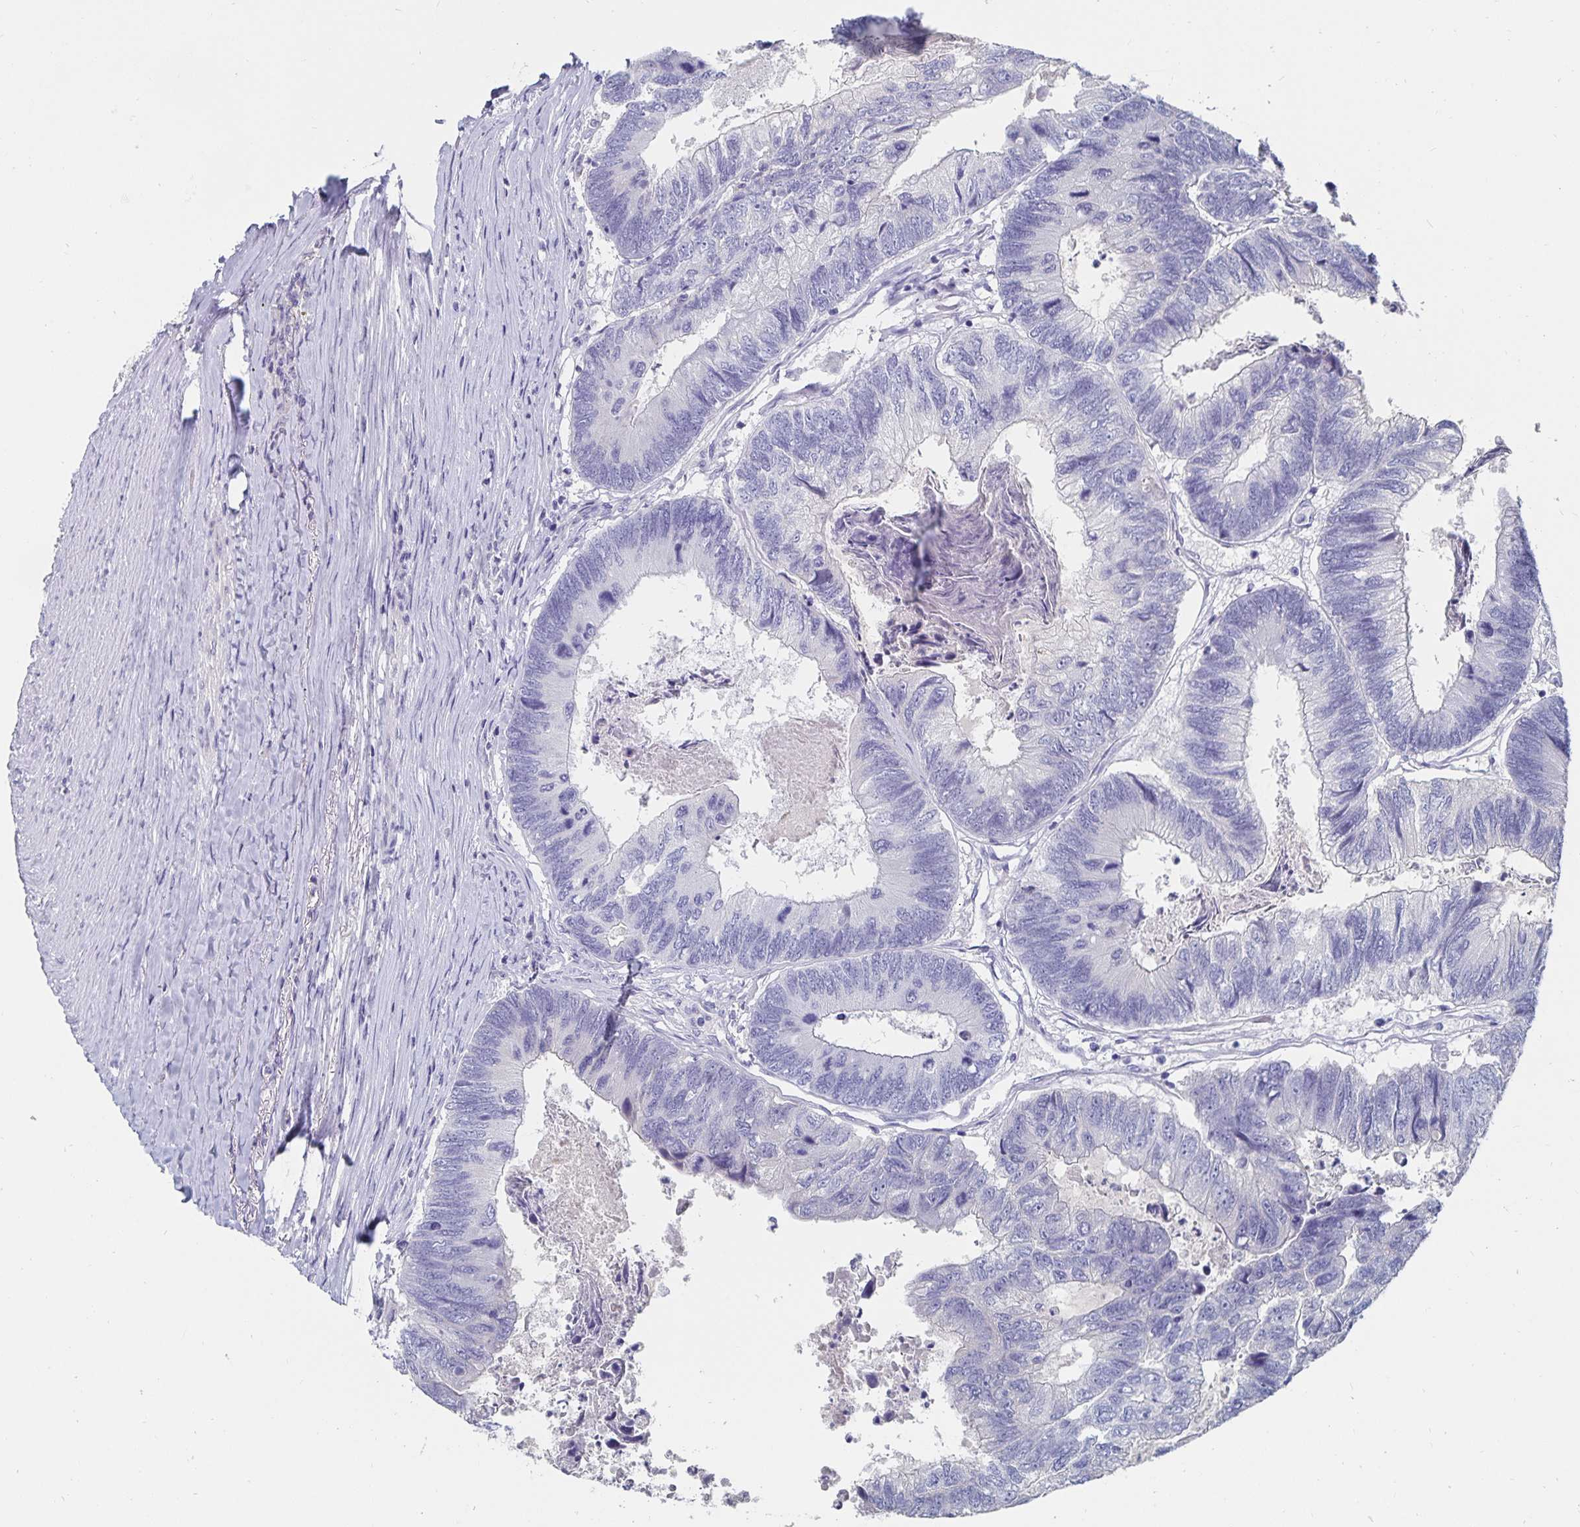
{"staining": {"intensity": "negative", "quantity": "none", "location": "none"}, "tissue": "colorectal cancer", "cell_type": "Tumor cells", "image_type": "cancer", "snomed": [{"axis": "morphology", "description": "Adenocarcinoma, NOS"}, {"axis": "topography", "description": "Colon"}], "caption": "Tumor cells show no significant staining in colorectal cancer (adenocarcinoma).", "gene": "CFAP69", "patient": {"sex": "female", "age": 67}}